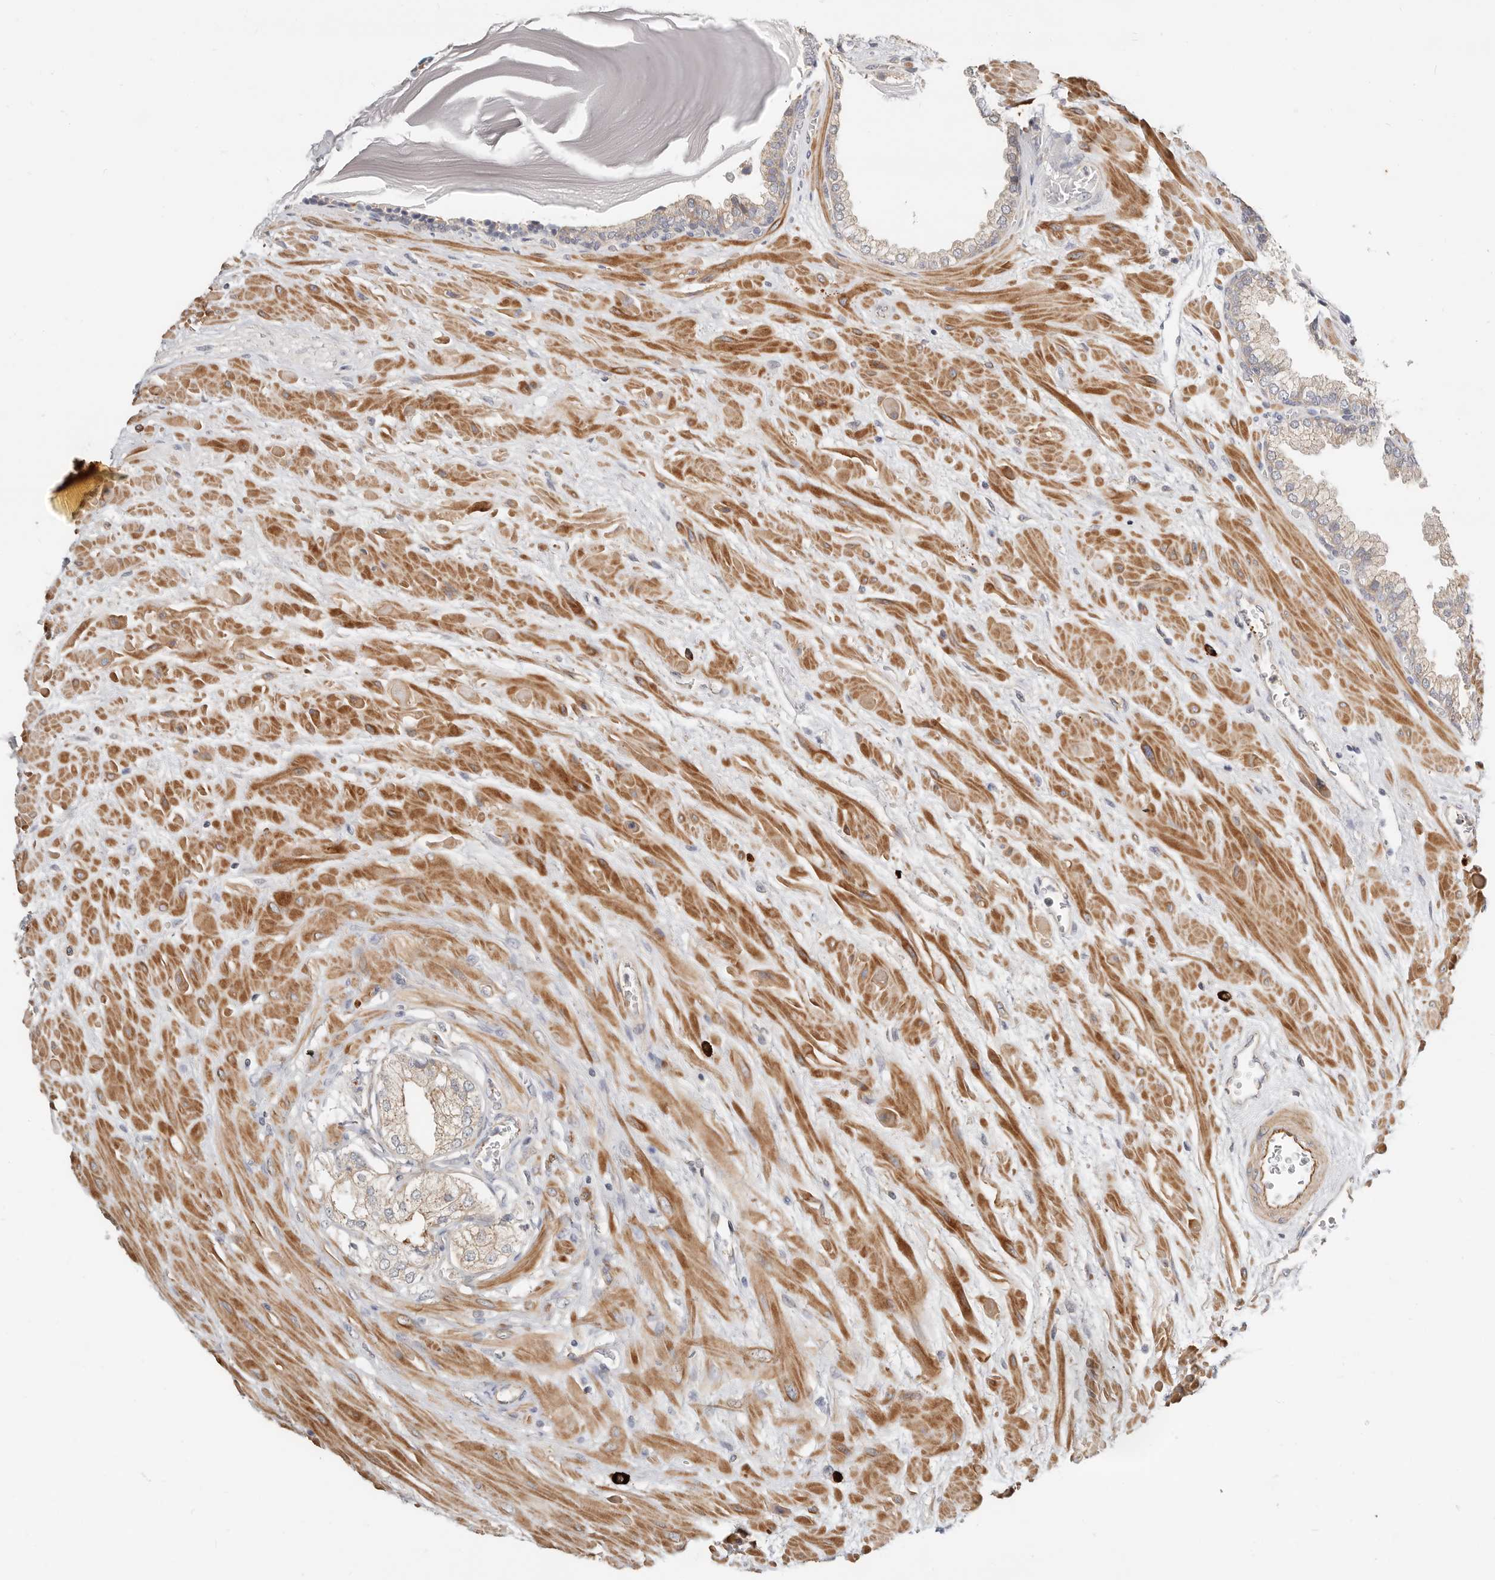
{"staining": {"intensity": "weak", "quantity": ">75%", "location": "cytoplasmic/membranous"}, "tissue": "prostate", "cell_type": "Glandular cells", "image_type": "normal", "snomed": [{"axis": "morphology", "description": "Normal tissue, NOS"}, {"axis": "topography", "description": "Prostate"}], "caption": "Protein staining of unremarkable prostate demonstrates weak cytoplasmic/membranous staining in about >75% of glandular cells. (DAB IHC, brown staining for protein, blue staining for nuclei).", "gene": "ZRANB1", "patient": {"sex": "male", "age": 48}}